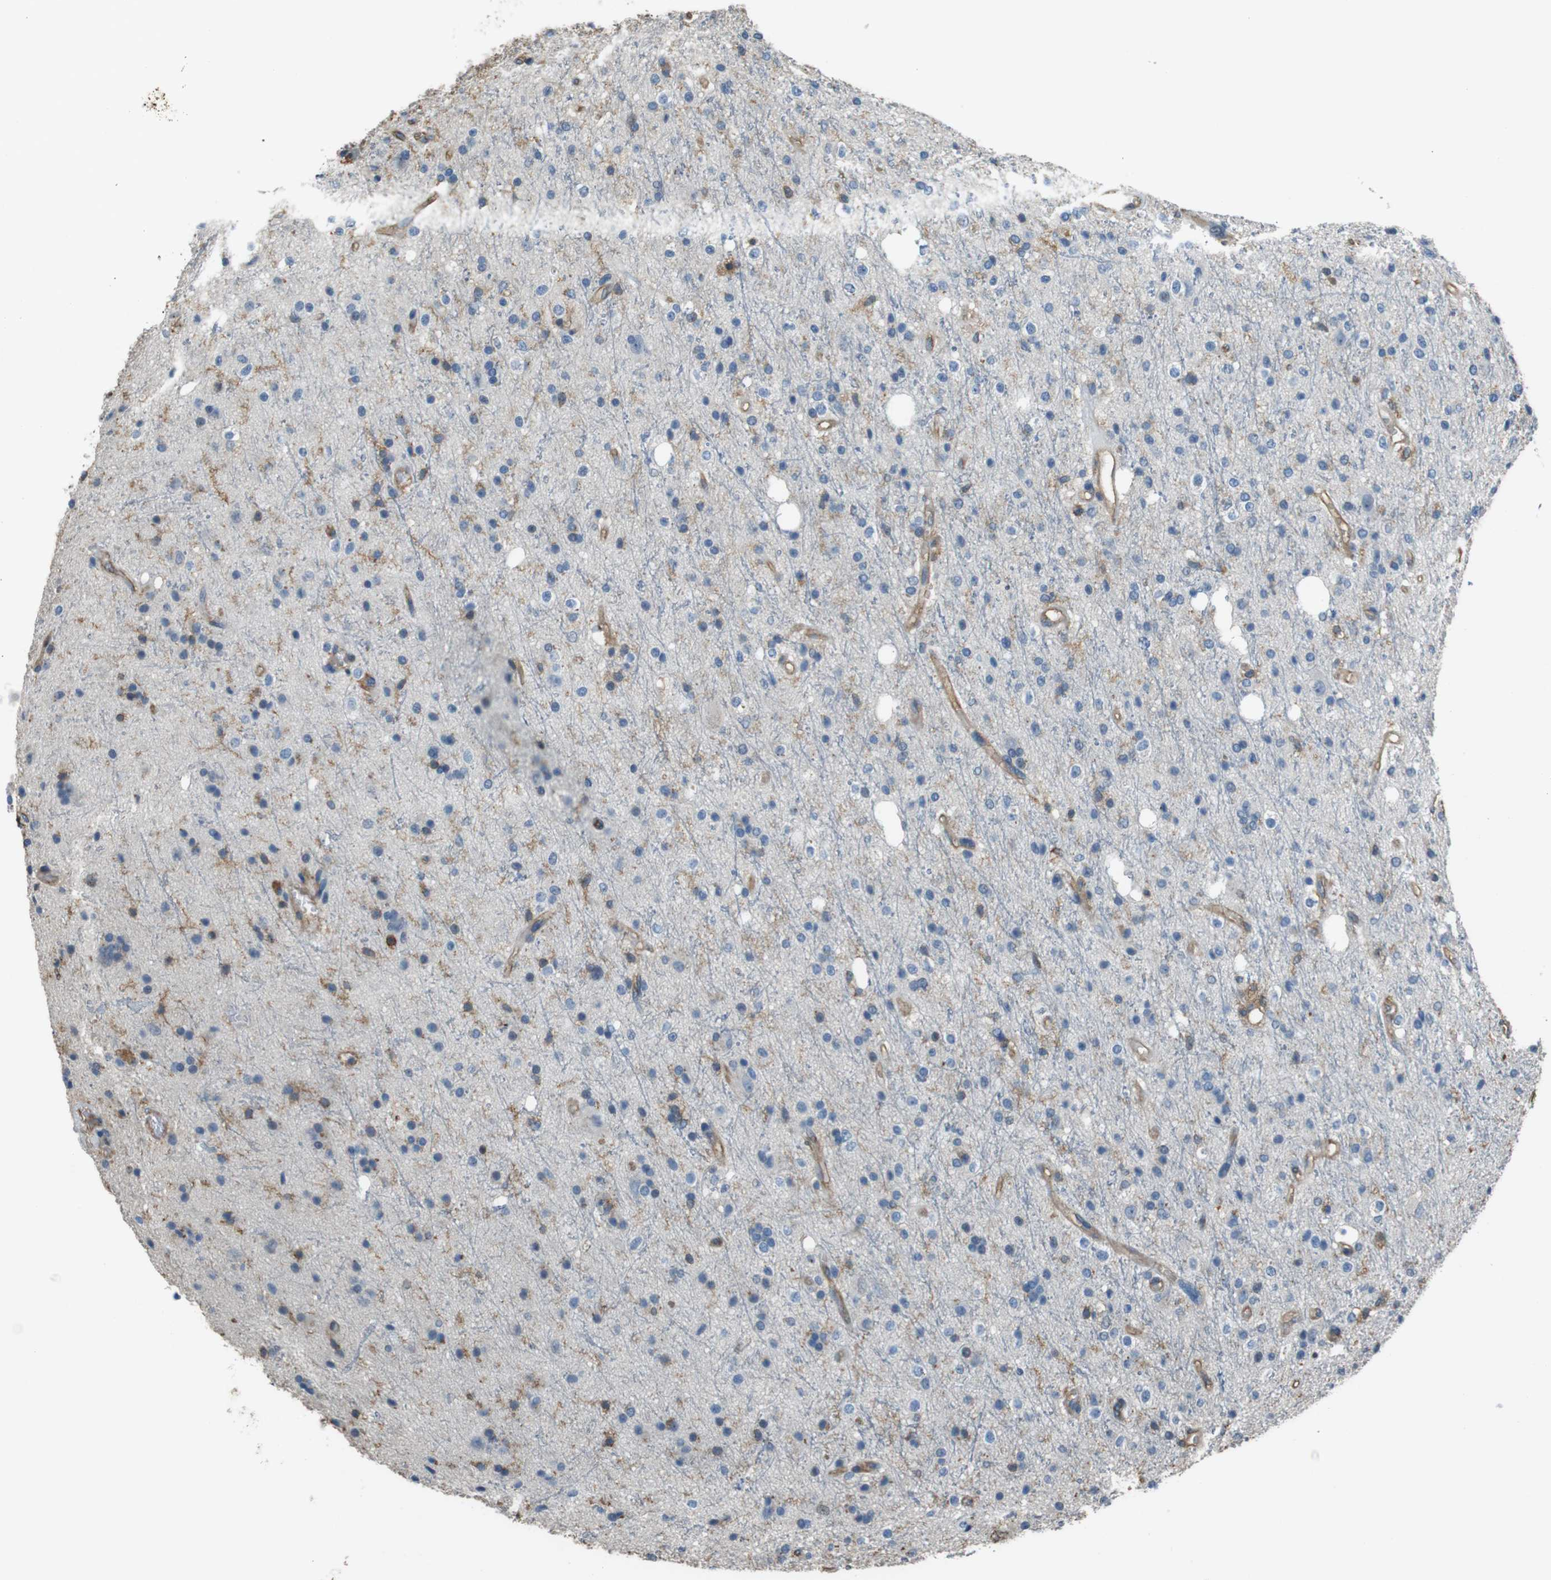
{"staining": {"intensity": "moderate", "quantity": "25%-75%", "location": "cytoplasmic/membranous"}, "tissue": "glioma", "cell_type": "Tumor cells", "image_type": "cancer", "snomed": [{"axis": "morphology", "description": "Glioma, malignant, High grade"}, {"axis": "topography", "description": "Brain"}], "caption": "Protein staining shows moderate cytoplasmic/membranous expression in approximately 25%-75% of tumor cells in glioma. (Brightfield microscopy of DAB IHC at high magnification).", "gene": "FCAR", "patient": {"sex": "male", "age": 47}}